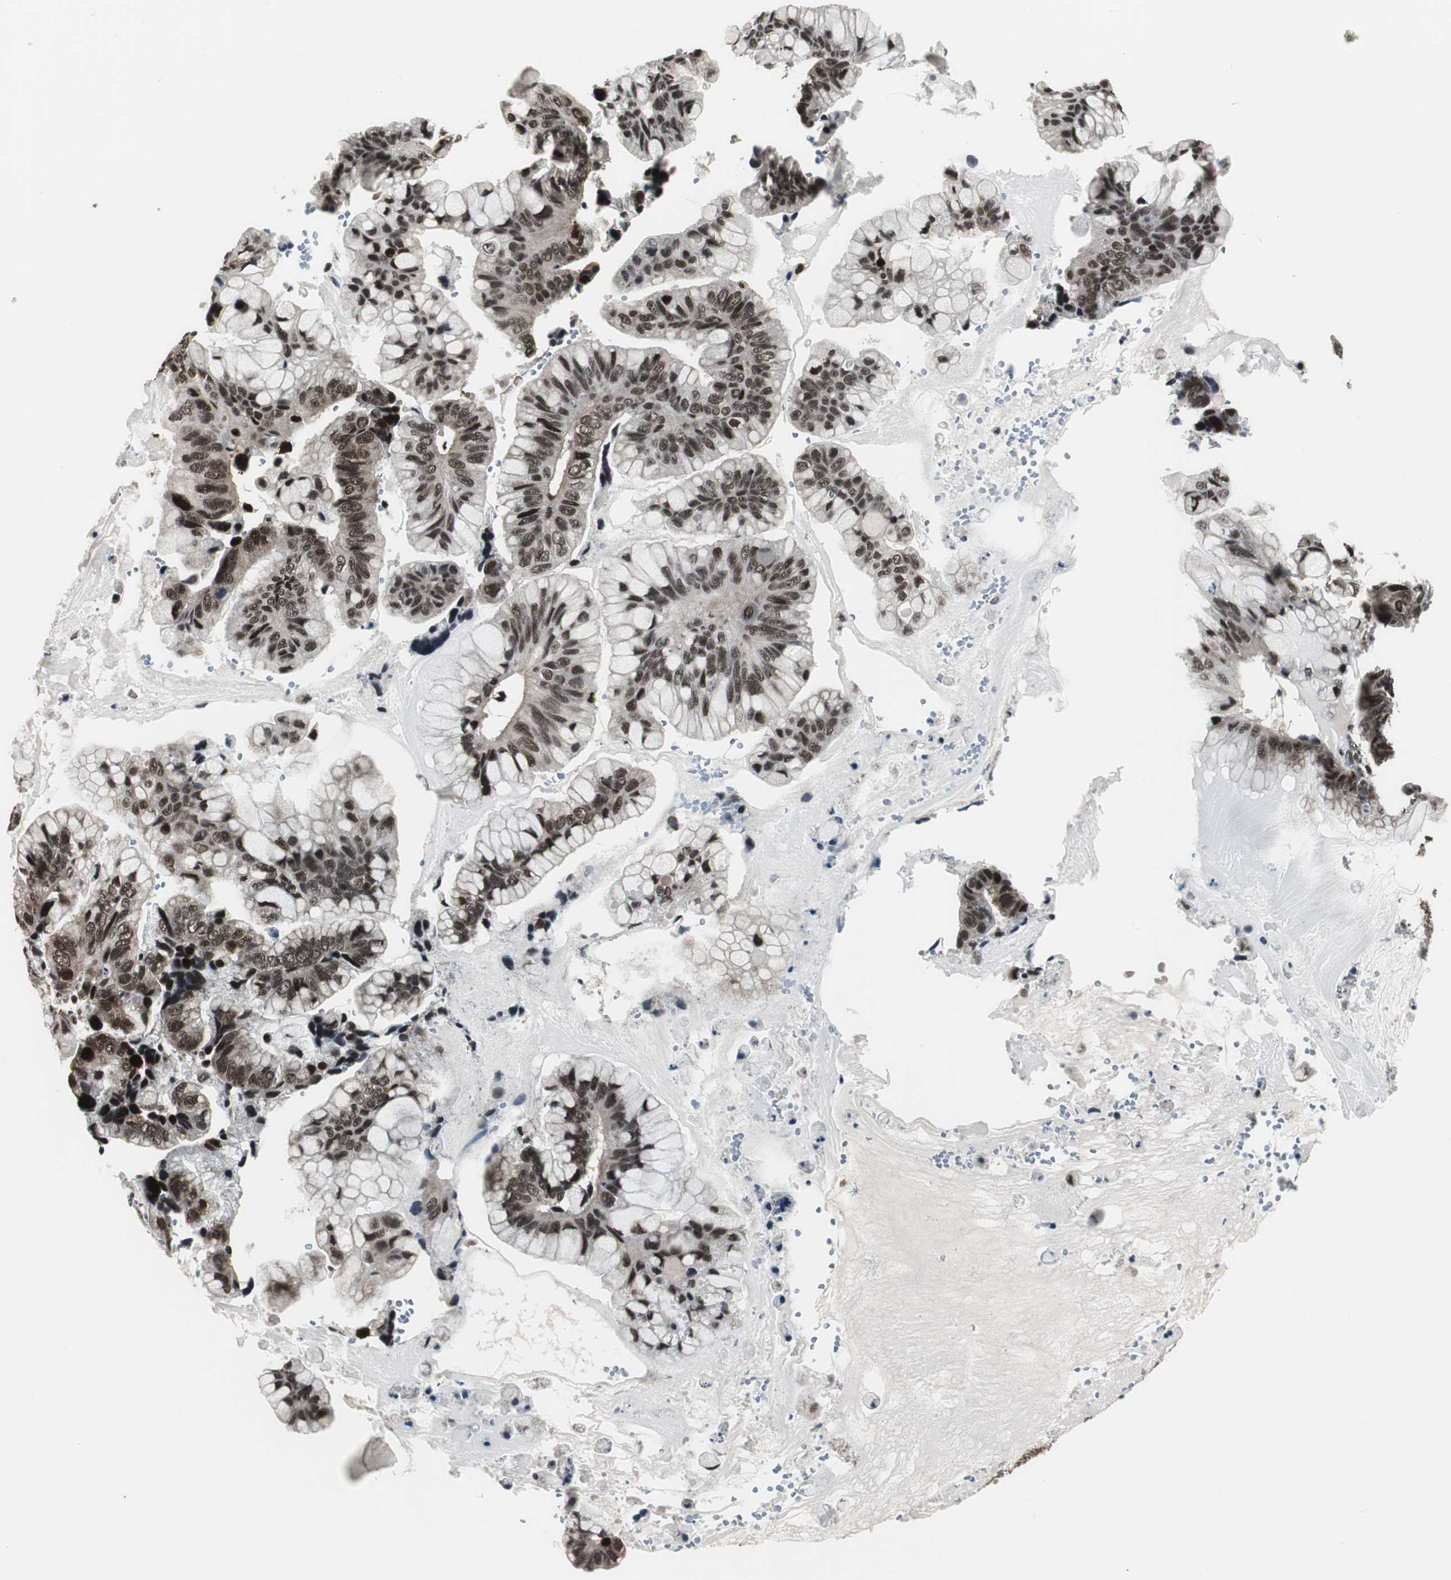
{"staining": {"intensity": "strong", "quantity": ">75%", "location": "nuclear"}, "tissue": "ovarian cancer", "cell_type": "Tumor cells", "image_type": "cancer", "snomed": [{"axis": "morphology", "description": "Cystadenocarcinoma, mucinous, NOS"}, {"axis": "topography", "description": "Ovary"}], "caption": "Immunohistochemistry (IHC) image of neoplastic tissue: human ovarian mucinous cystadenocarcinoma stained using IHC demonstrates high levels of strong protein expression localized specifically in the nuclear of tumor cells, appearing as a nuclear brown color.", "gene": "CDK9", "patient": {"sex": "female", "age": 36}}